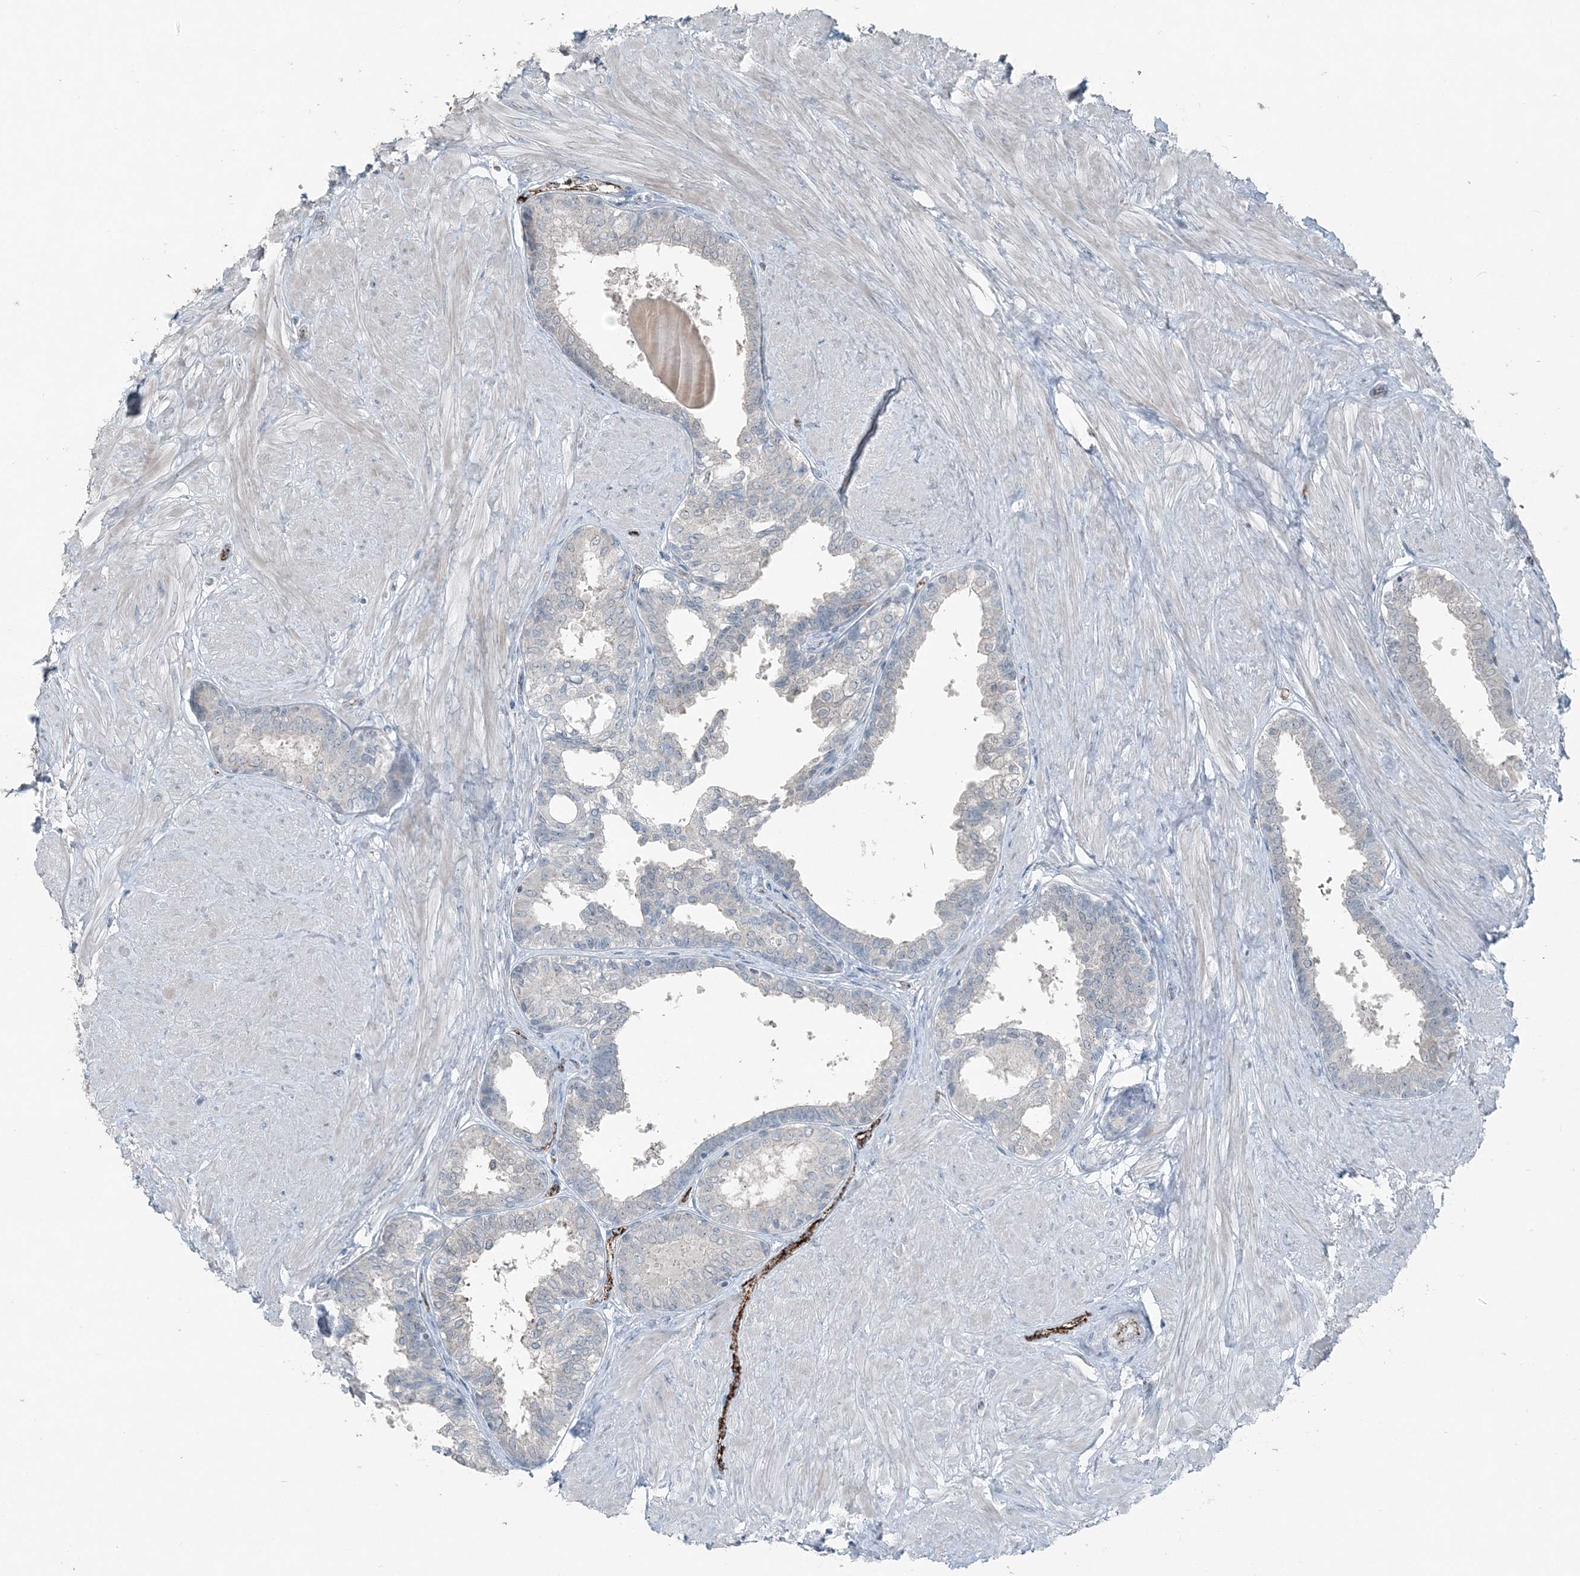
{"staining": {"intensity": "negative", "quantity": "none", "location": "none"}, "tissue": "prostate", "cell_type": "Glandular cells", "image_type": "normal", "snomed": [{"axis": "morphology", "description": "Normal tissue, NOS"}, {"axis": "topography", "description": "Prostate"}], "caption": "High power microscopy image of an immunohistochemistry (IHC) image of benign prostate, revealing no significant positivity in glandular cells.", "gene": "ELOVL7", "patient": {"sex": "male", "age": 48}}